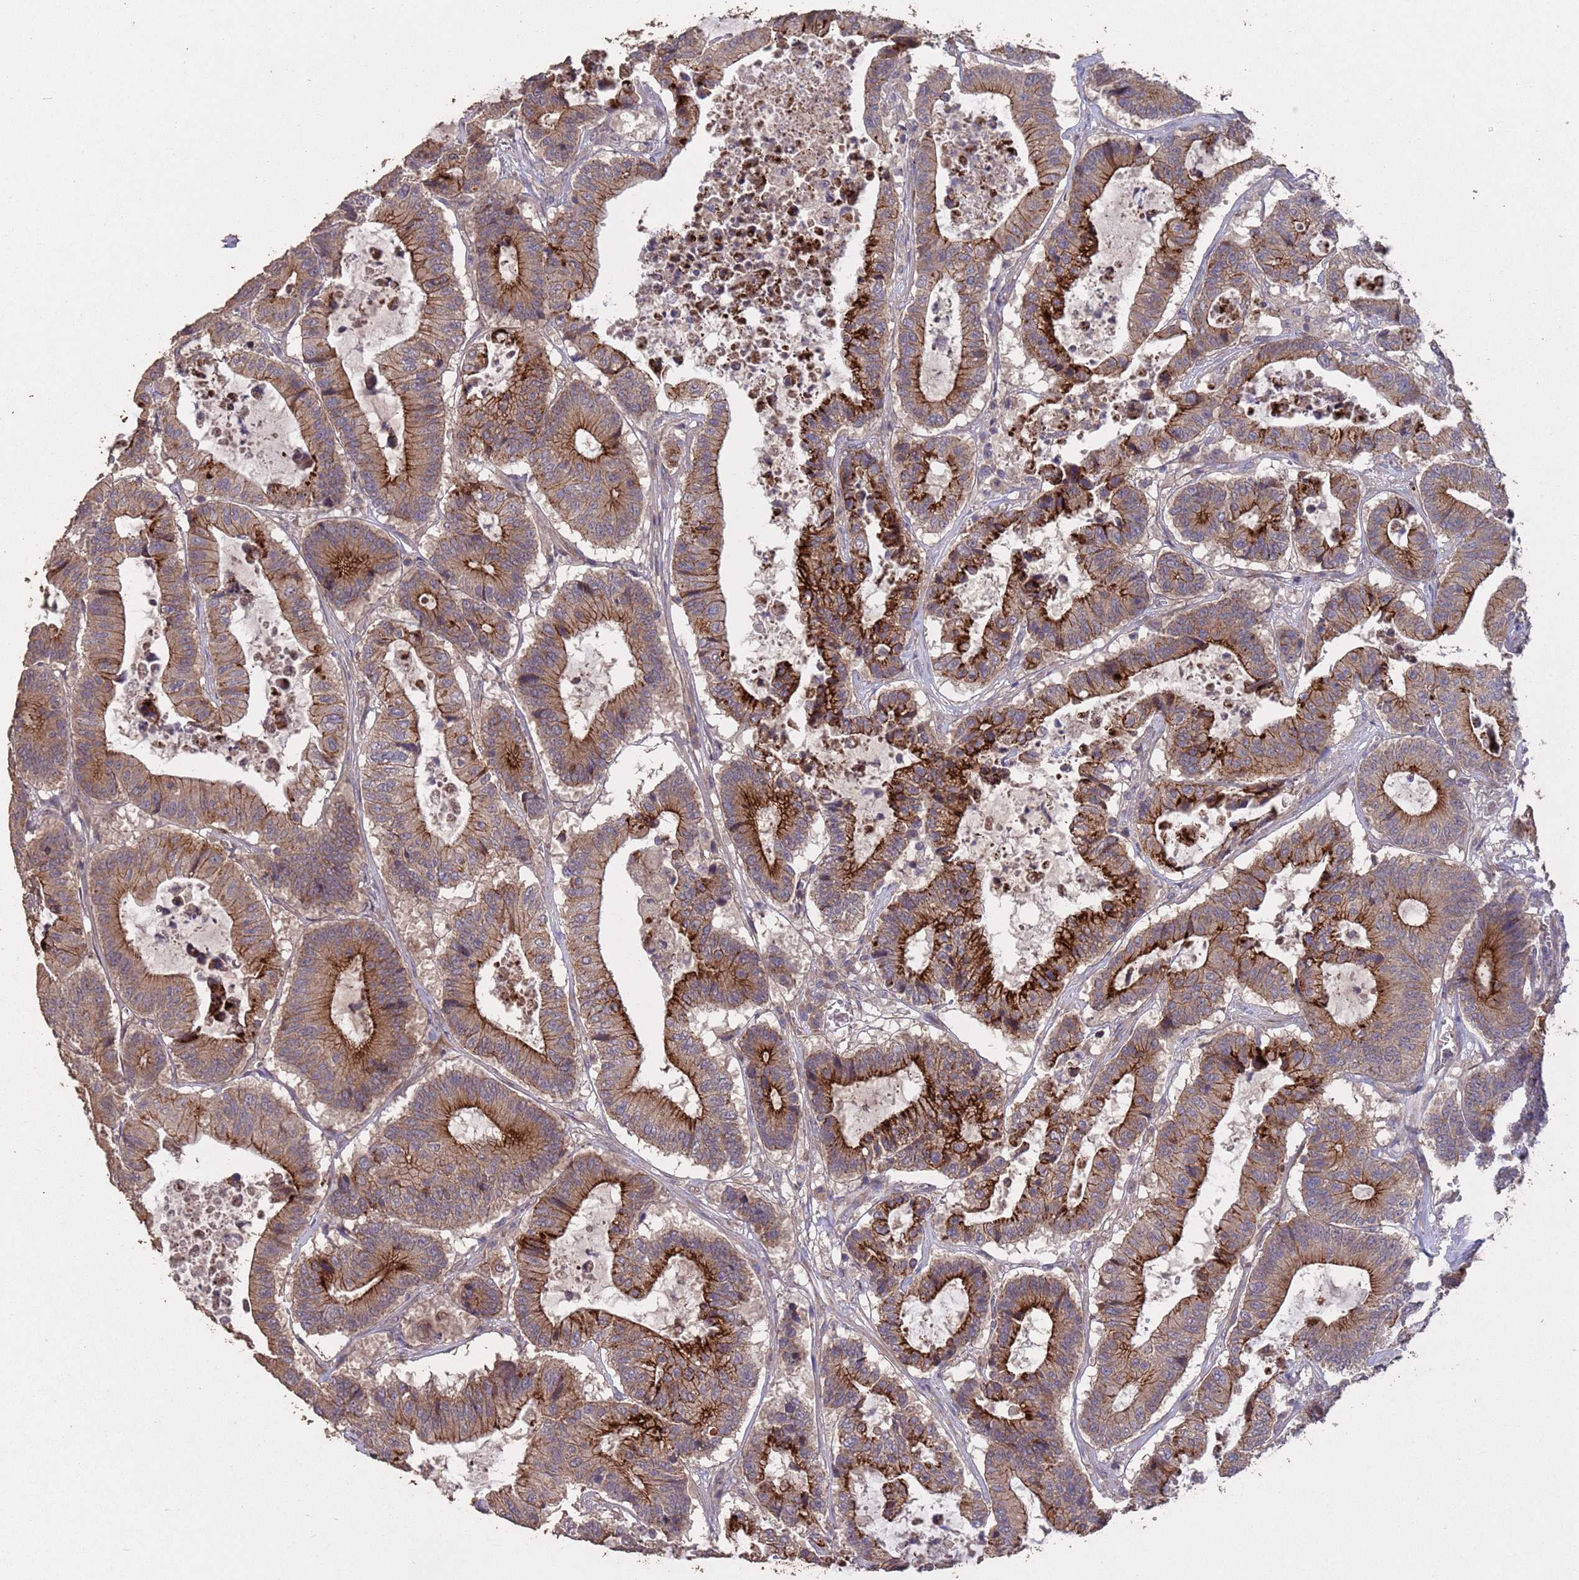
{"staining": {"intensity": "strong", "quantity": "25%-75%", "location": "cytoplasmic/membranous"}, "tissue": "colorectal cancer", "cell_type": "Tumor cells", "image_type": "cancer", "snomed": [{"axis": "morphology", "description": "Adenocarcinoma, NOS"}, {"axis": "topography", "description": "Colon"}], "caption": "High-power microscopy captured an IHC histopathology image of colorectal cancer (adenocarcinoma), revealing strong cytoplasmic/membranous expression in about 25%-75% of tumor cells. The staining is performed using DAB (3,3'-diaminobenzidine) brown chromogen to label protein expression. The nuclei are counter-stained blue using hematoxylin.", "gene": "SLC9B2", "patient": {"sex": "female", "age": 84}}